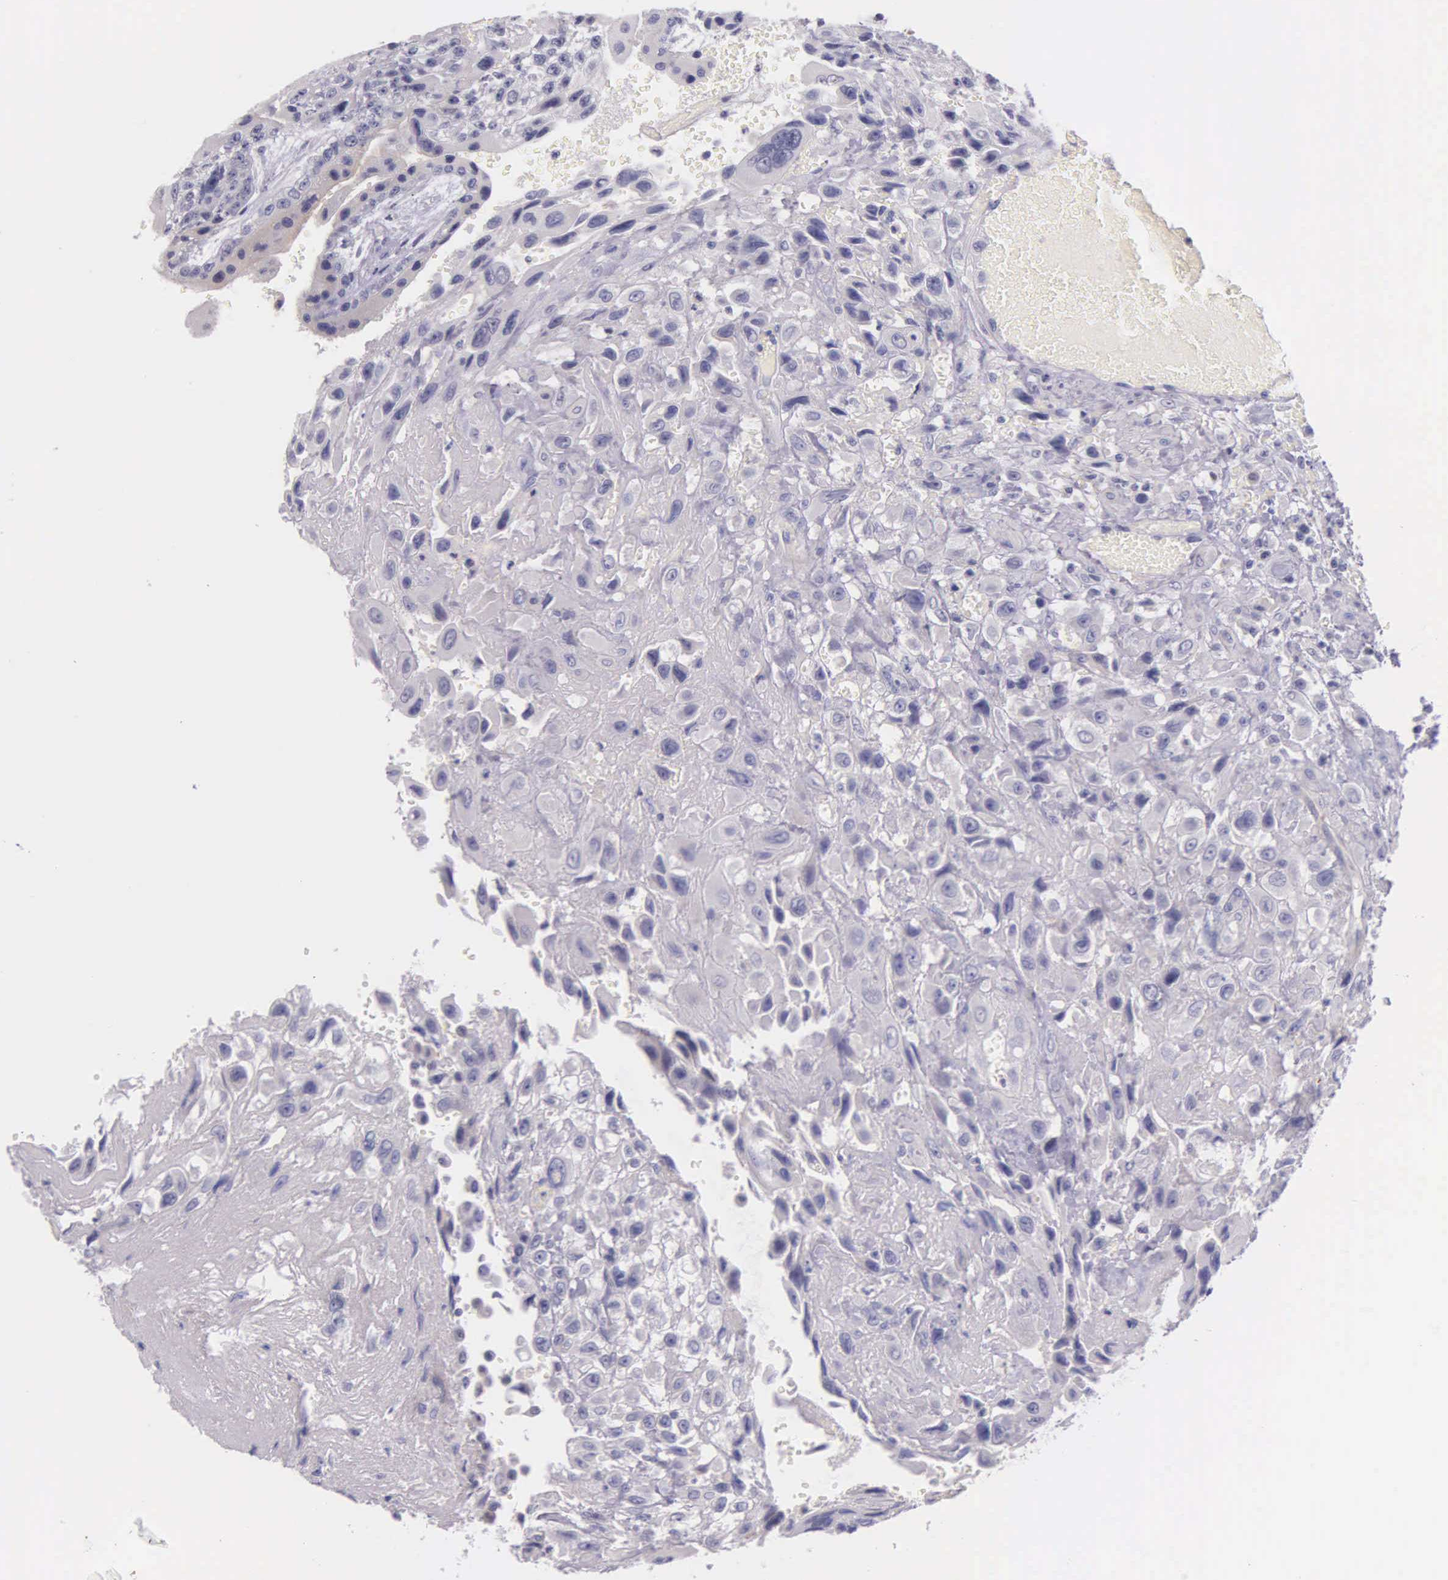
{"staining": {"intensity": "negative", "quantity": "none", "location": "none"}, "tissue": "placenta", "cell_type": "Decidual cells", "image_type": "normal", "snomed": [{"axis": "morphology", "description": "Normal tissue, NOS"}, {"axis": "topography", "description": "Placenta"}], "caption": "High magnification brightfield microscopy of unremarkable placenta stained with DAB (brown) and counterstained with hematoxylin (blue): decidual cells show no significant positivity.", "gene": "THSD7A", "patient": {"sex": "female", "age": 34}}